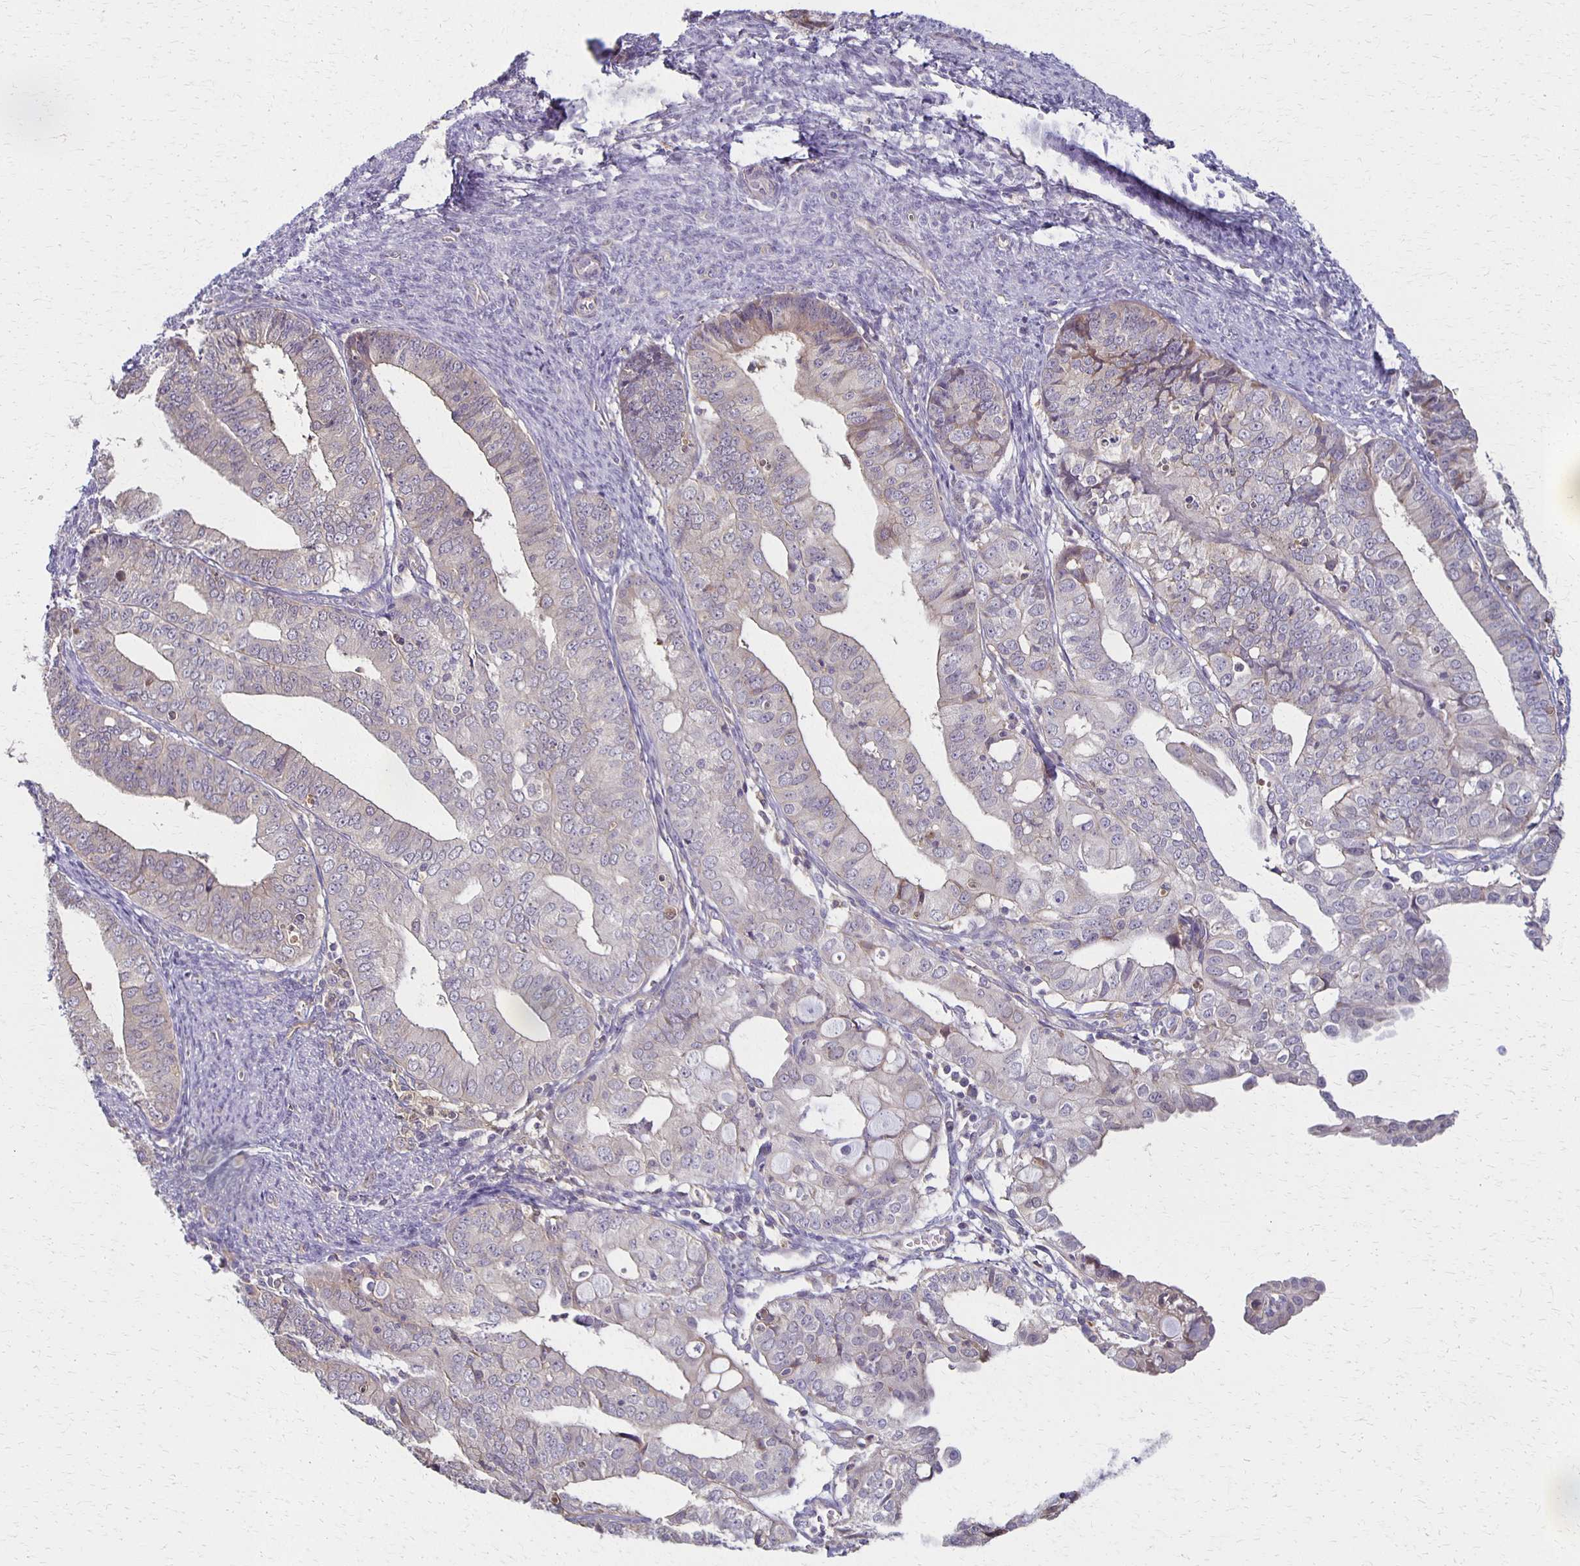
{"staining": {"intensity": "weak", "quantity": "<25%", "location": "cytoplasmic/membranous"}, "tissue": "endometrial cancer", "cell_type": "Tumor cells", "image_type": "cancer", "snomed": [{"axis": "morphology", "description": "Adenocarcinoma, NOS"}, {"axis": "topography", "description": "Endometrium"}], "caption": "Tumor cells are negative for brown protein staining in endometrial cancer (adenocarcinoma).", "gene": "GPX4", "patient": {"sex": "female", "age": 56}}